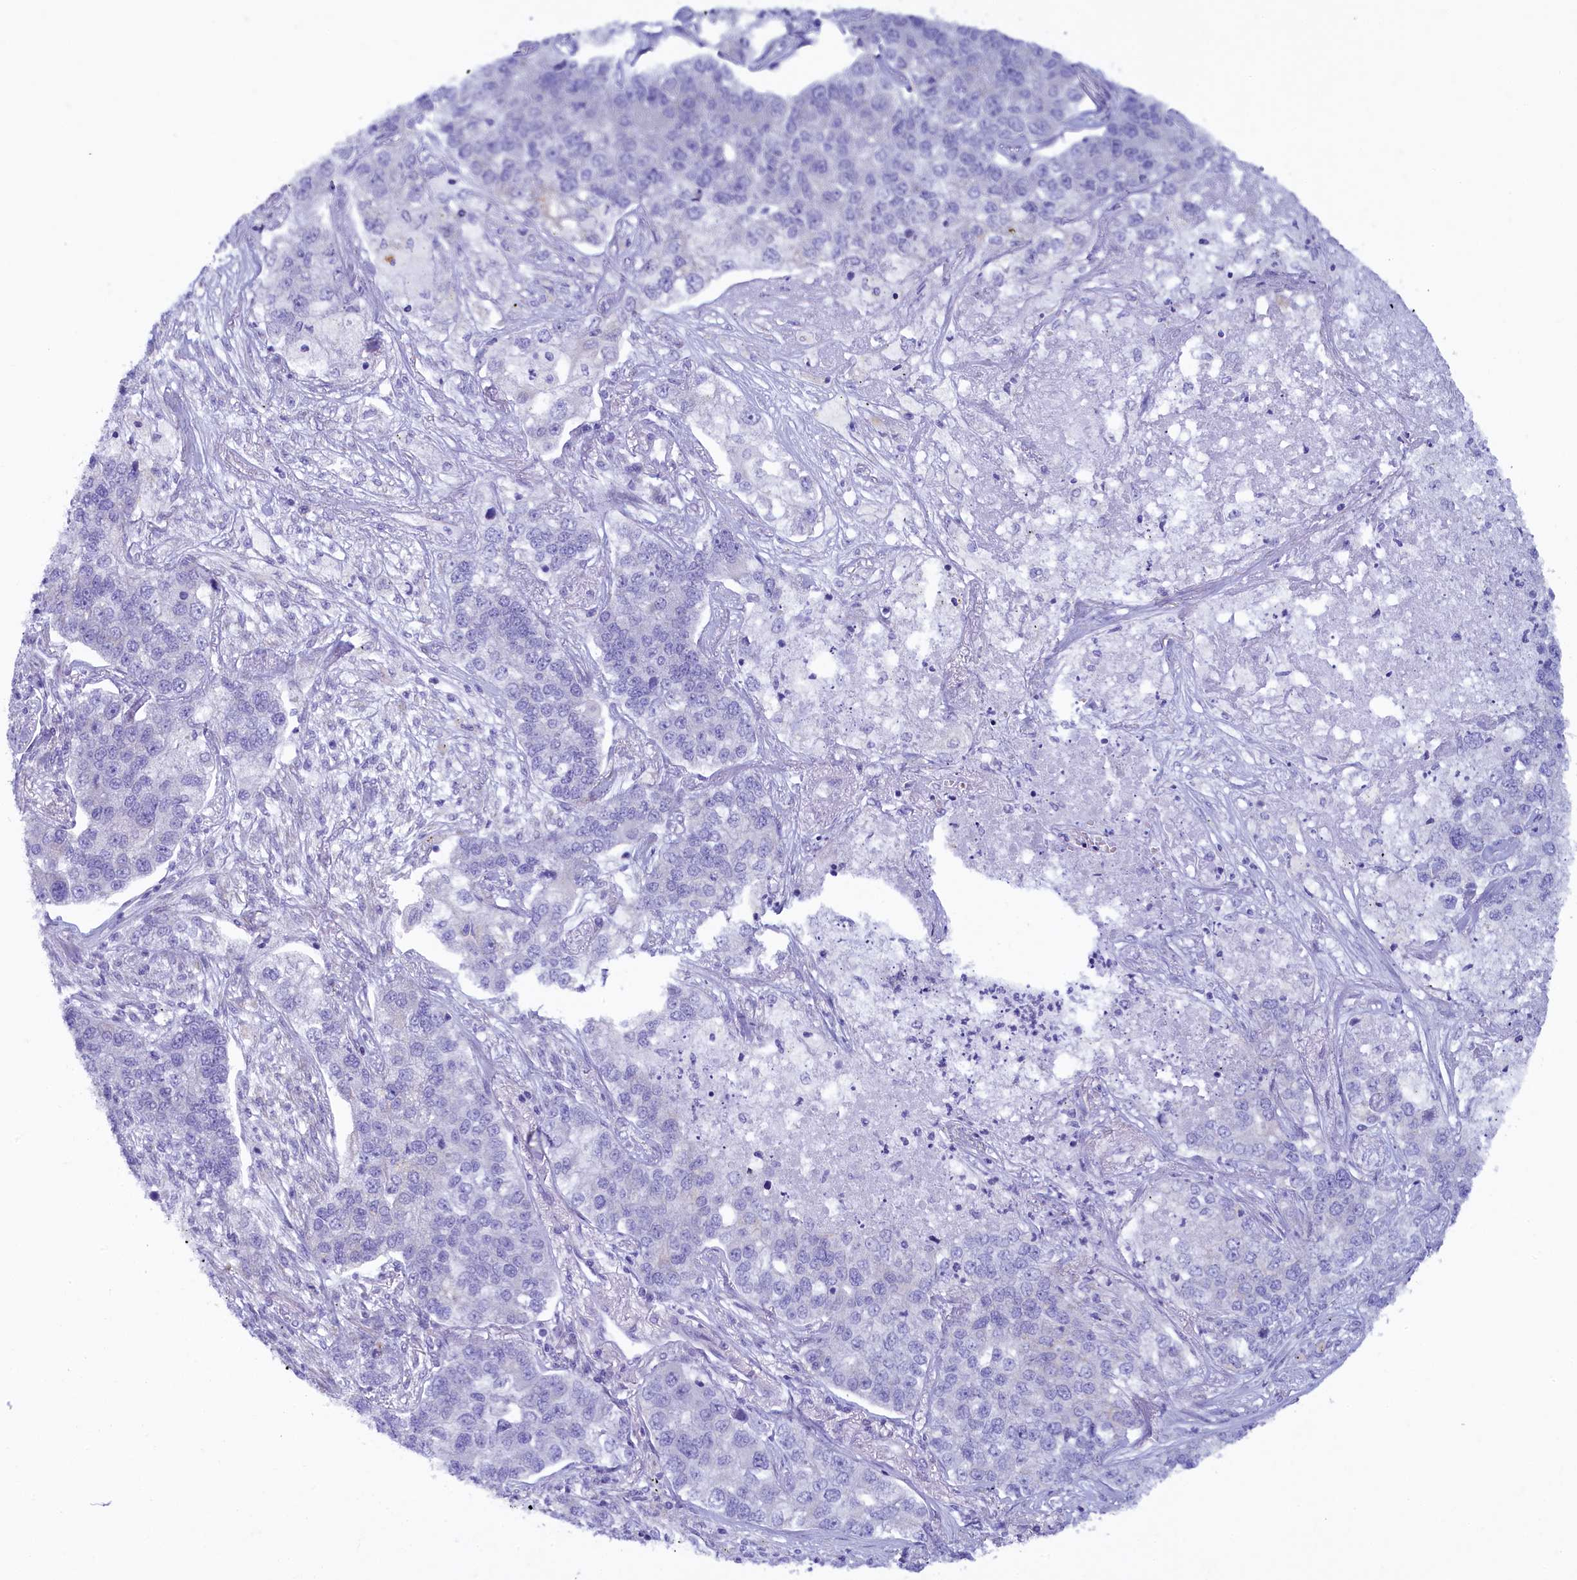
{"staining": {"intensity": "negative", "quantity": "none", "location": "none"}, "tissue": "lung cancer", "cell_type": "Tumor cells", "image_type": "cancer", "snomed": [{"axis": "morphology", "description": "Adenocarcinoma, NOS"}, {"axis": "topography", "description": "Lung"}], "caption": "Immunohistochemistry (IHC) of human lung cancer displays no positivity in tumor cells.", "gene": "SKA3", "patient": {"sex": "male", "age": 49}}